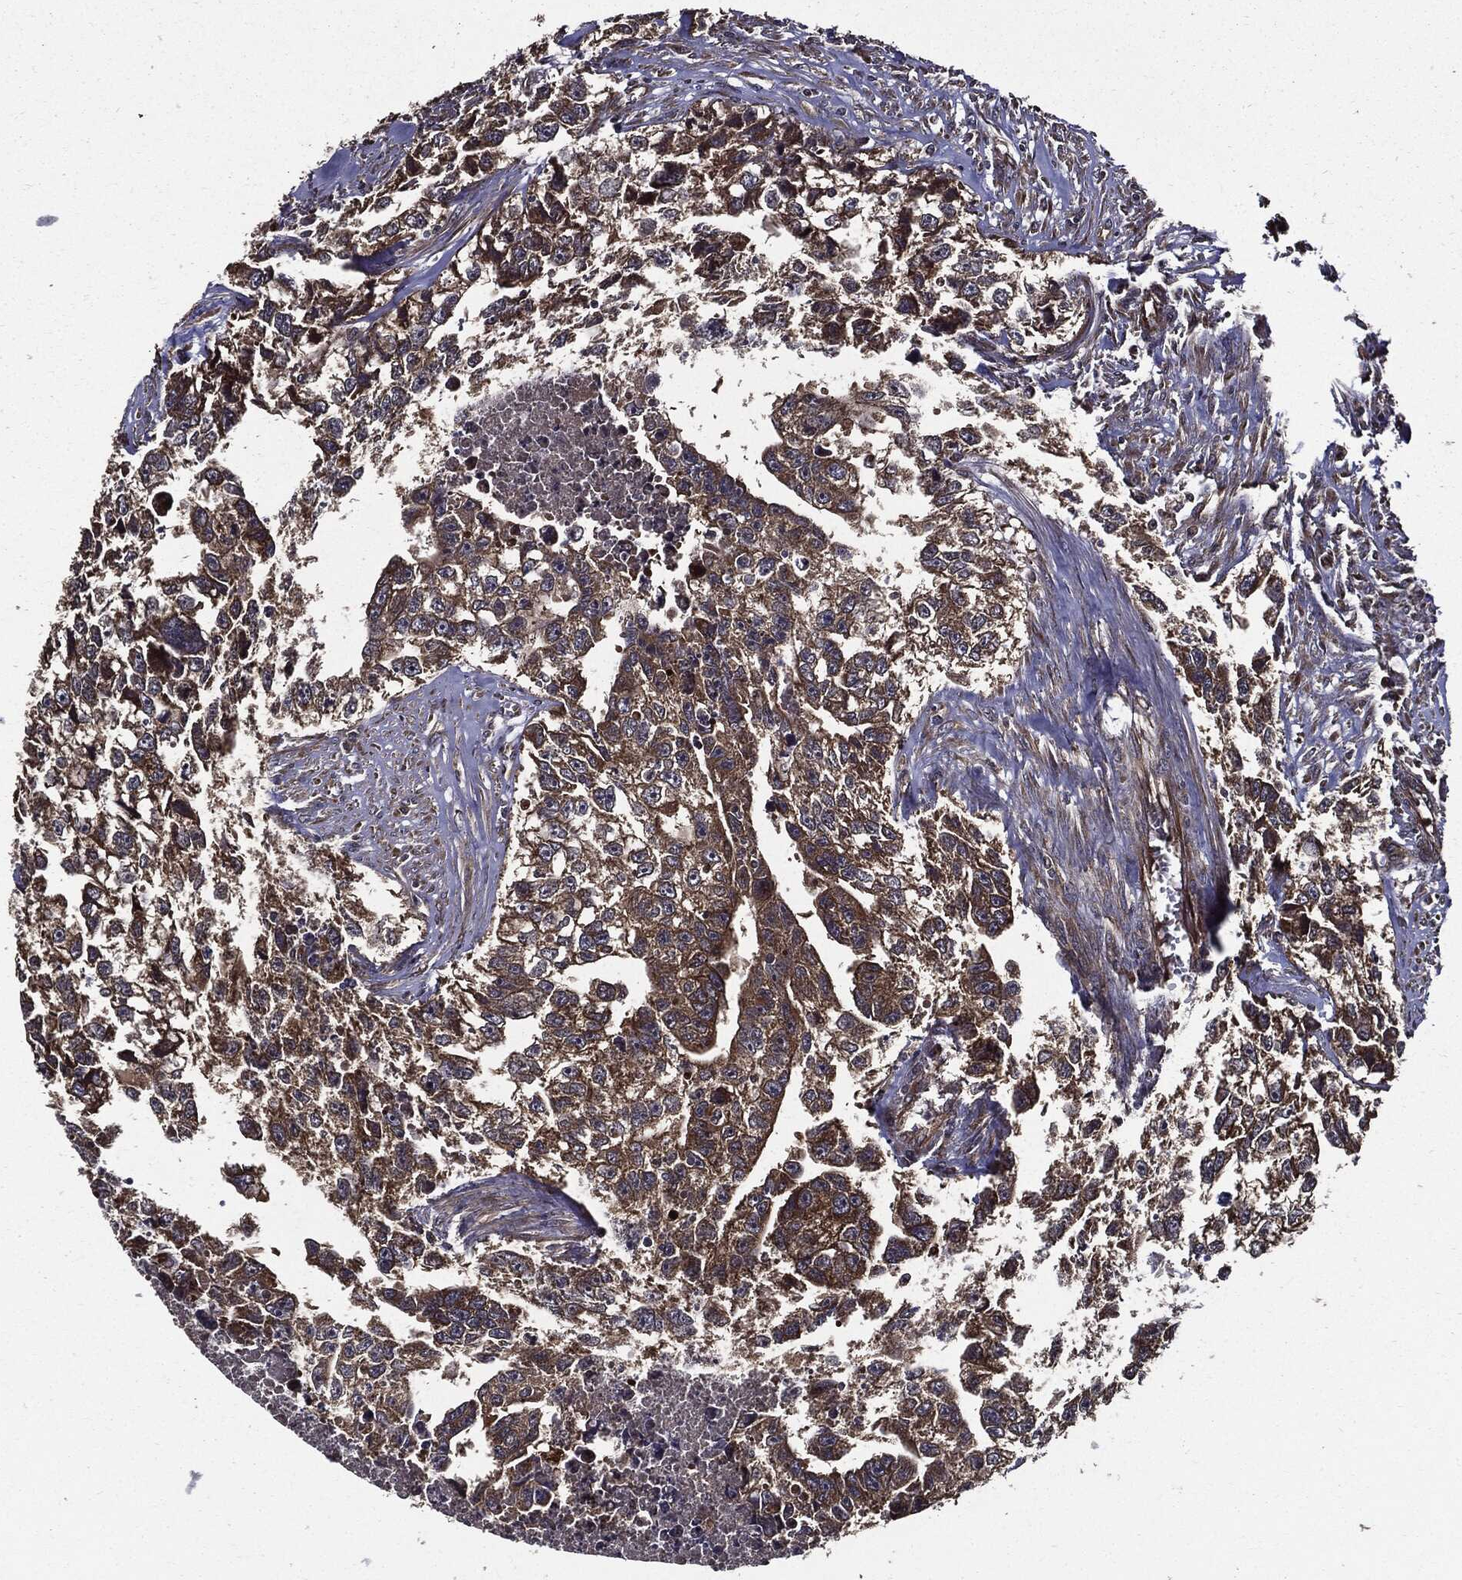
{"staining": {"intensity": "moderate", "quantity": "25%-75%", "location": "cytoplasmic/membranous"}, "tissue": "testis cancer", "cell_type": "Tumor cells", "image_type": "cancer", "snomed": [{"axis": "morphology", "description": "Carcinoma, Embryonal, NOS"}, {"axis": "morphology", "description": "Teratoma, malignant, NOS"}, {"axis": "topography", "description": "Testis"}], "caption": "Testis cancer (embryonal carcinoma) stained for a protein (brown) demonstrates moderate cytoplasmic/membranous positive staining in approximately 25%-75% of tumor cells.", "gene": "HTT", "patient": {"sex": "male", "age": 44}}